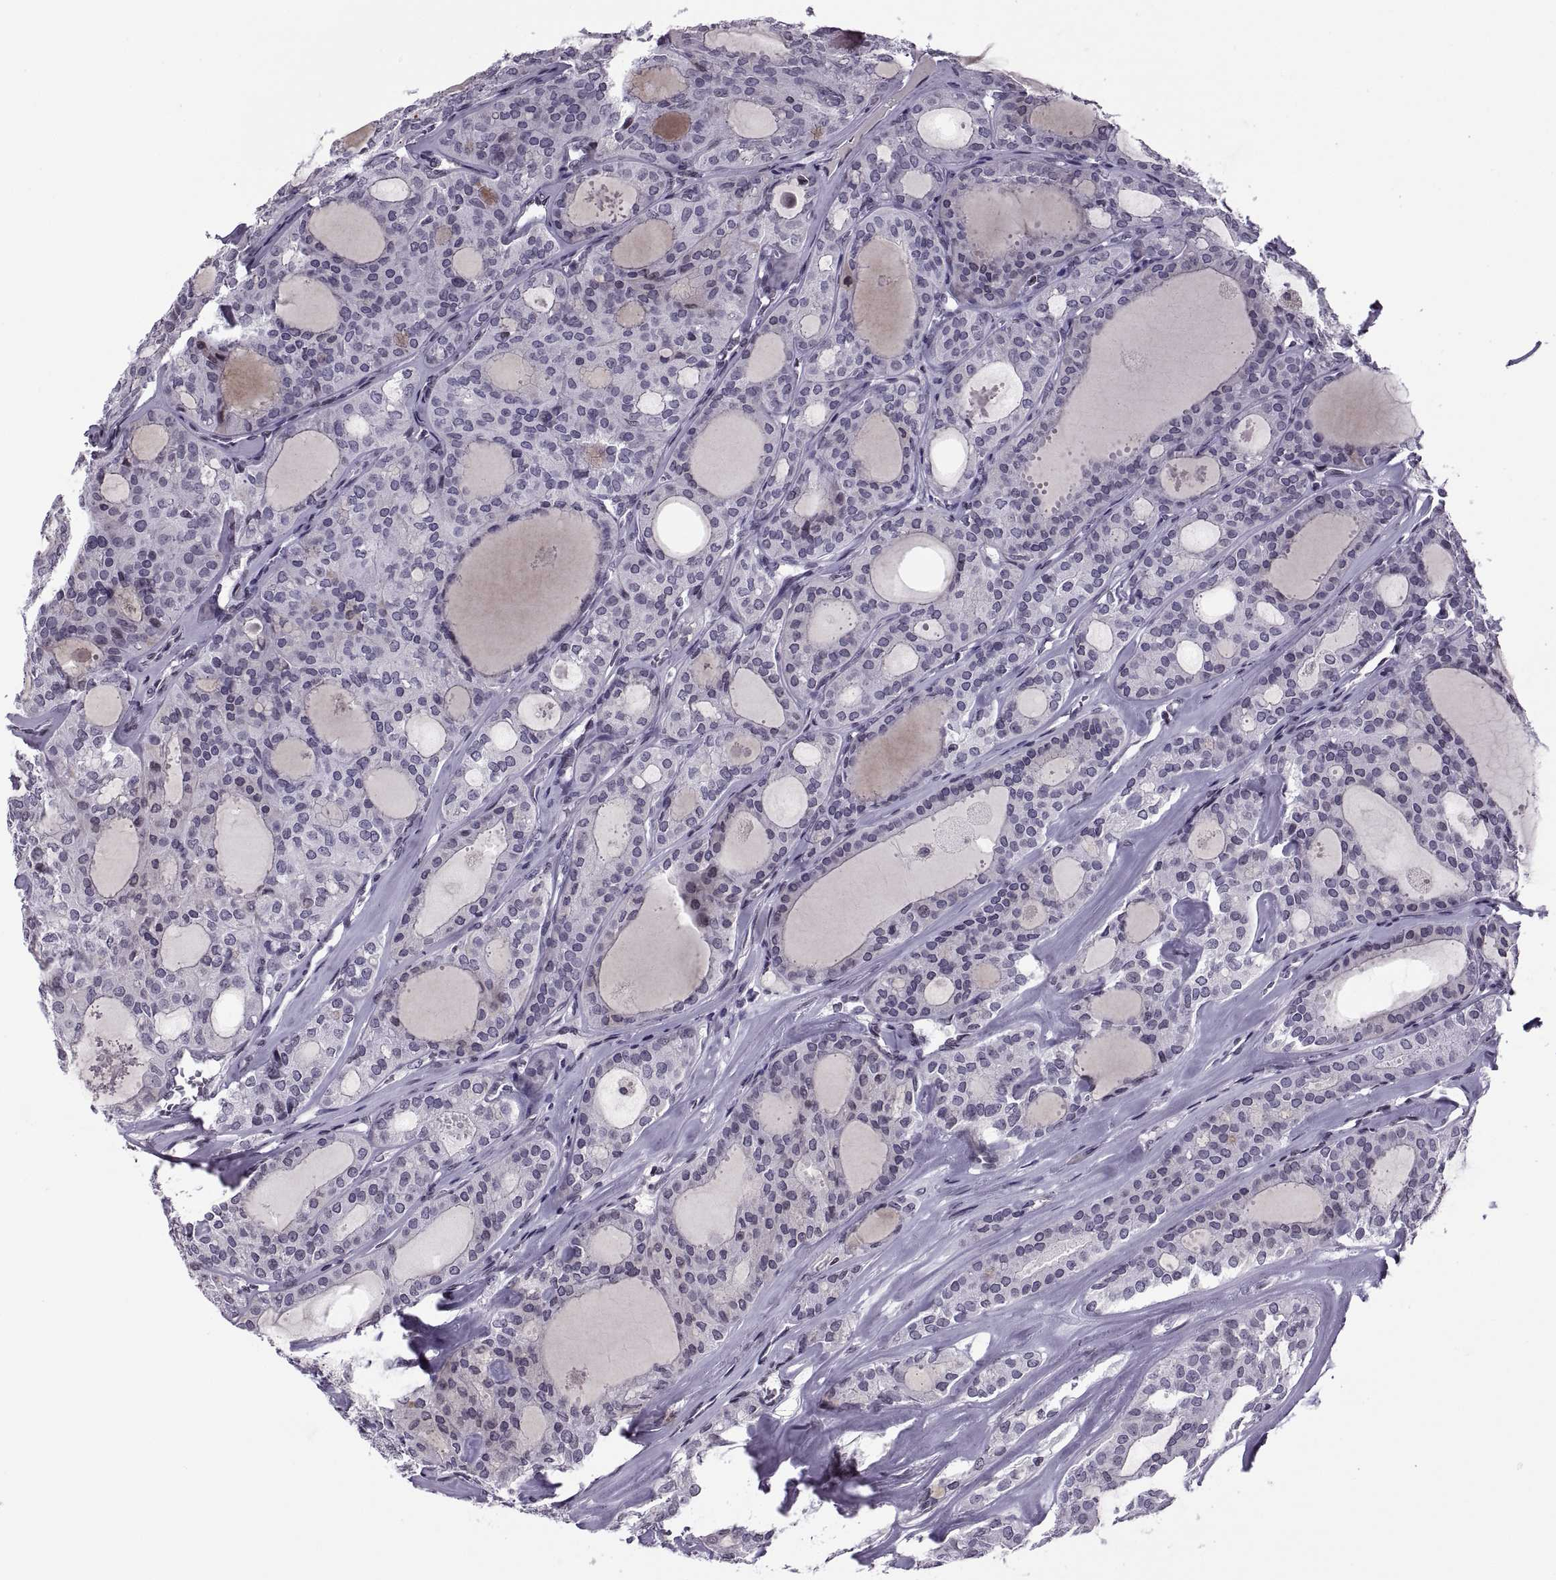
{"staining": {"intensity": "negative", "quantity": "none", "location": "none"}, "tissue": "thyroid cancer", "cell_type": "Tumor cells", "image_type": "cancer", "snomed": [{"axis": "morphology", "description": "Follicular adenoma carcinoma, NOS"}, {"axis": "topography", "description": "Thyroid gland"}], "caption": "Thyroid cancer was stained to show a protein in brown. There is no significant staining in tumor cells. (Immunohistochemistry (ihc), brightfield microscopy, high magnification).", "gene": "H1-8", "patient": {"sex": "male", "age": 75}}